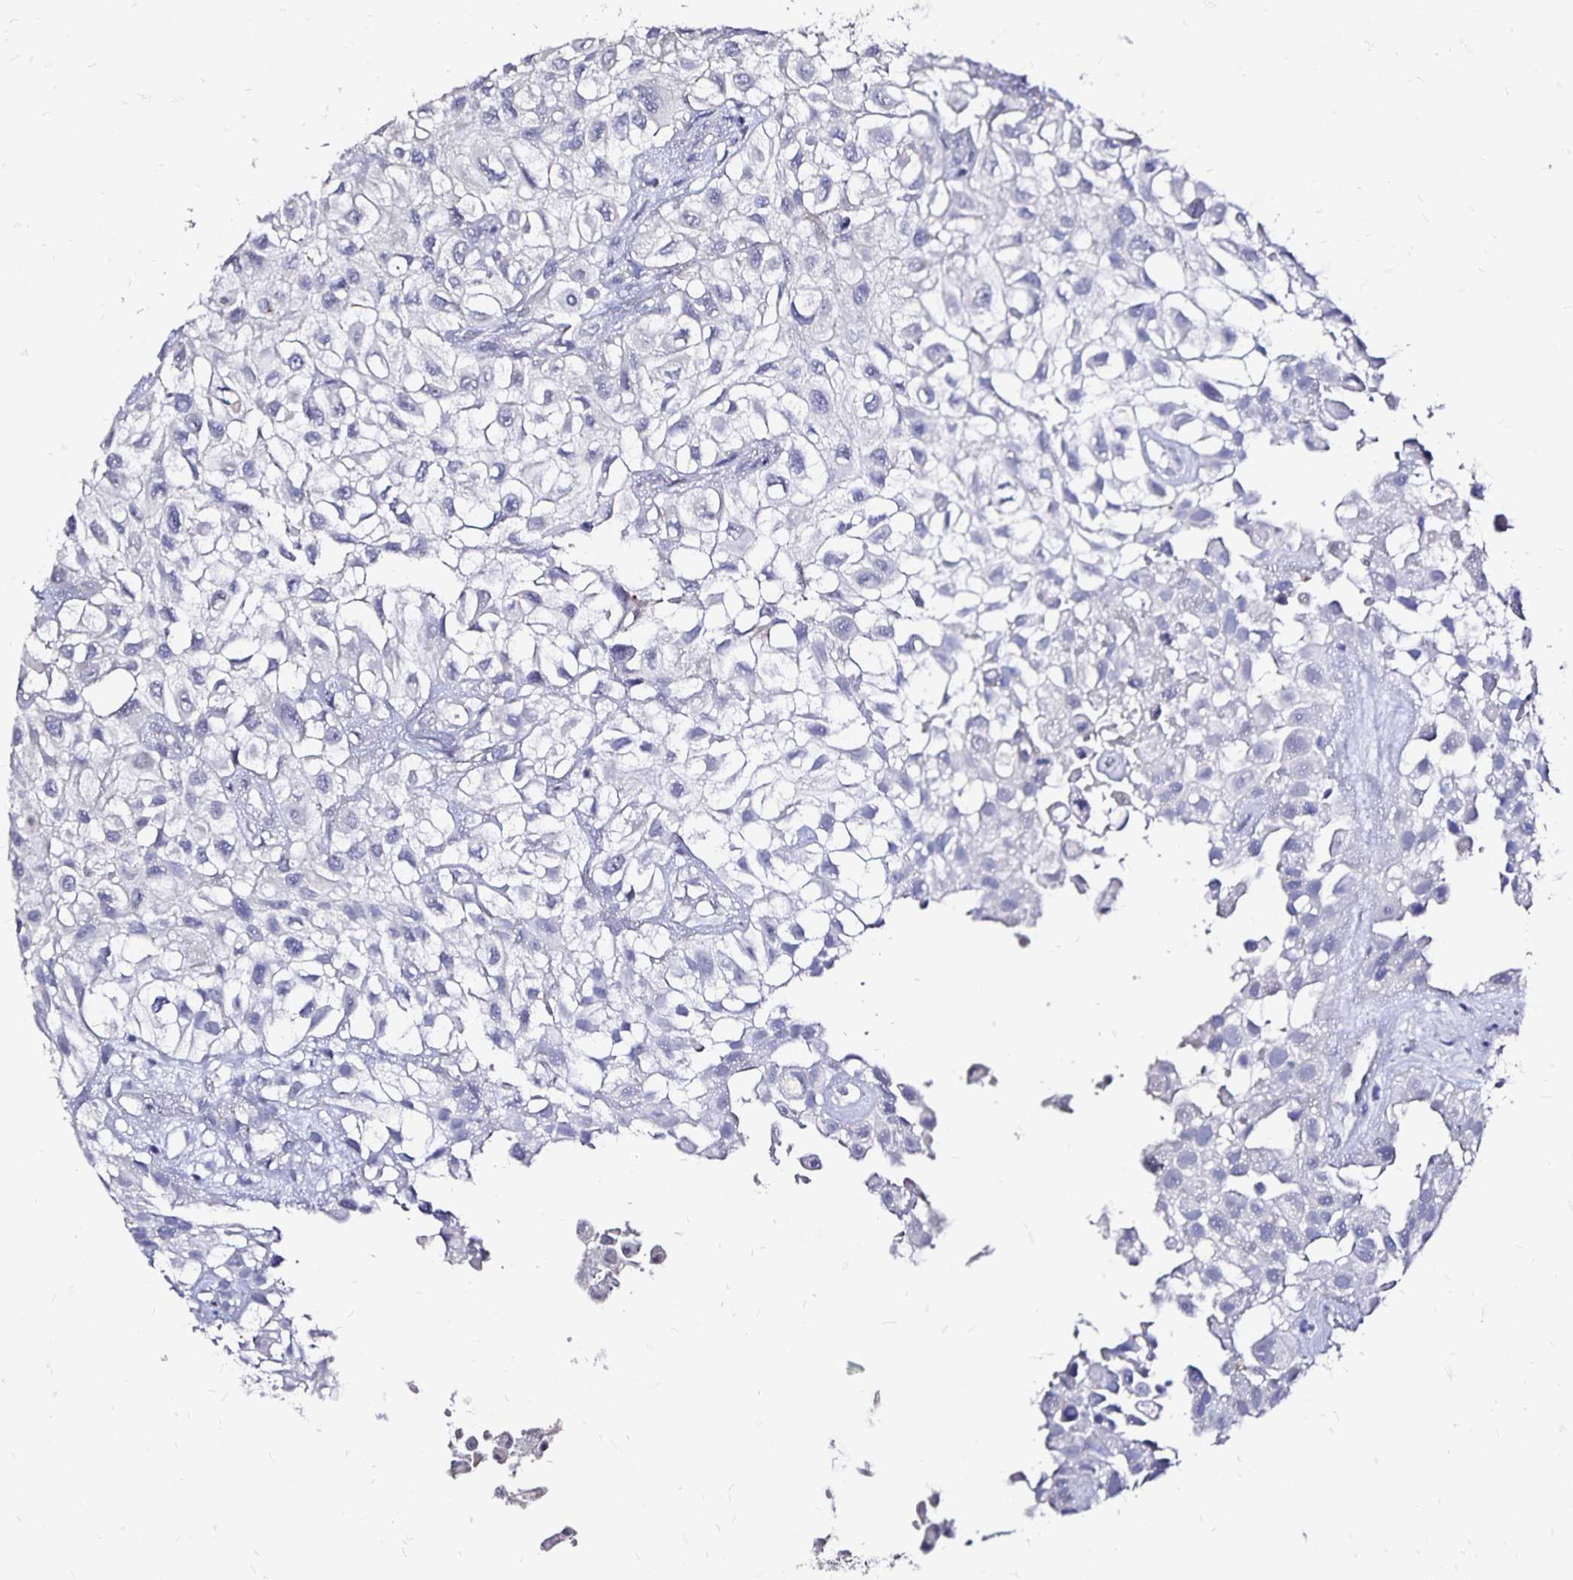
{"staining": {"intensity": "negative", "quantity": "none", "location": "none"}, "tissue": "urothelial cancer", "cell_type": "Tumor cells", "image_type": "cancer", "snomed": [{"axis": "morphology", "description": "Urothelial carcinoma, High grade"}, {"axis": "topography", "description": "Urinary bladder"}], "caption": "IHC histopathology image of neoplastic tissue: human urothelial cancer stained with DAB (3,3'-diaminobenzidine) displays no significant protein expression in tumor cells. Nuclei are stained in blue.", "gene": "SLC5A1", "patient": {"sex": "male", "age": 56}}